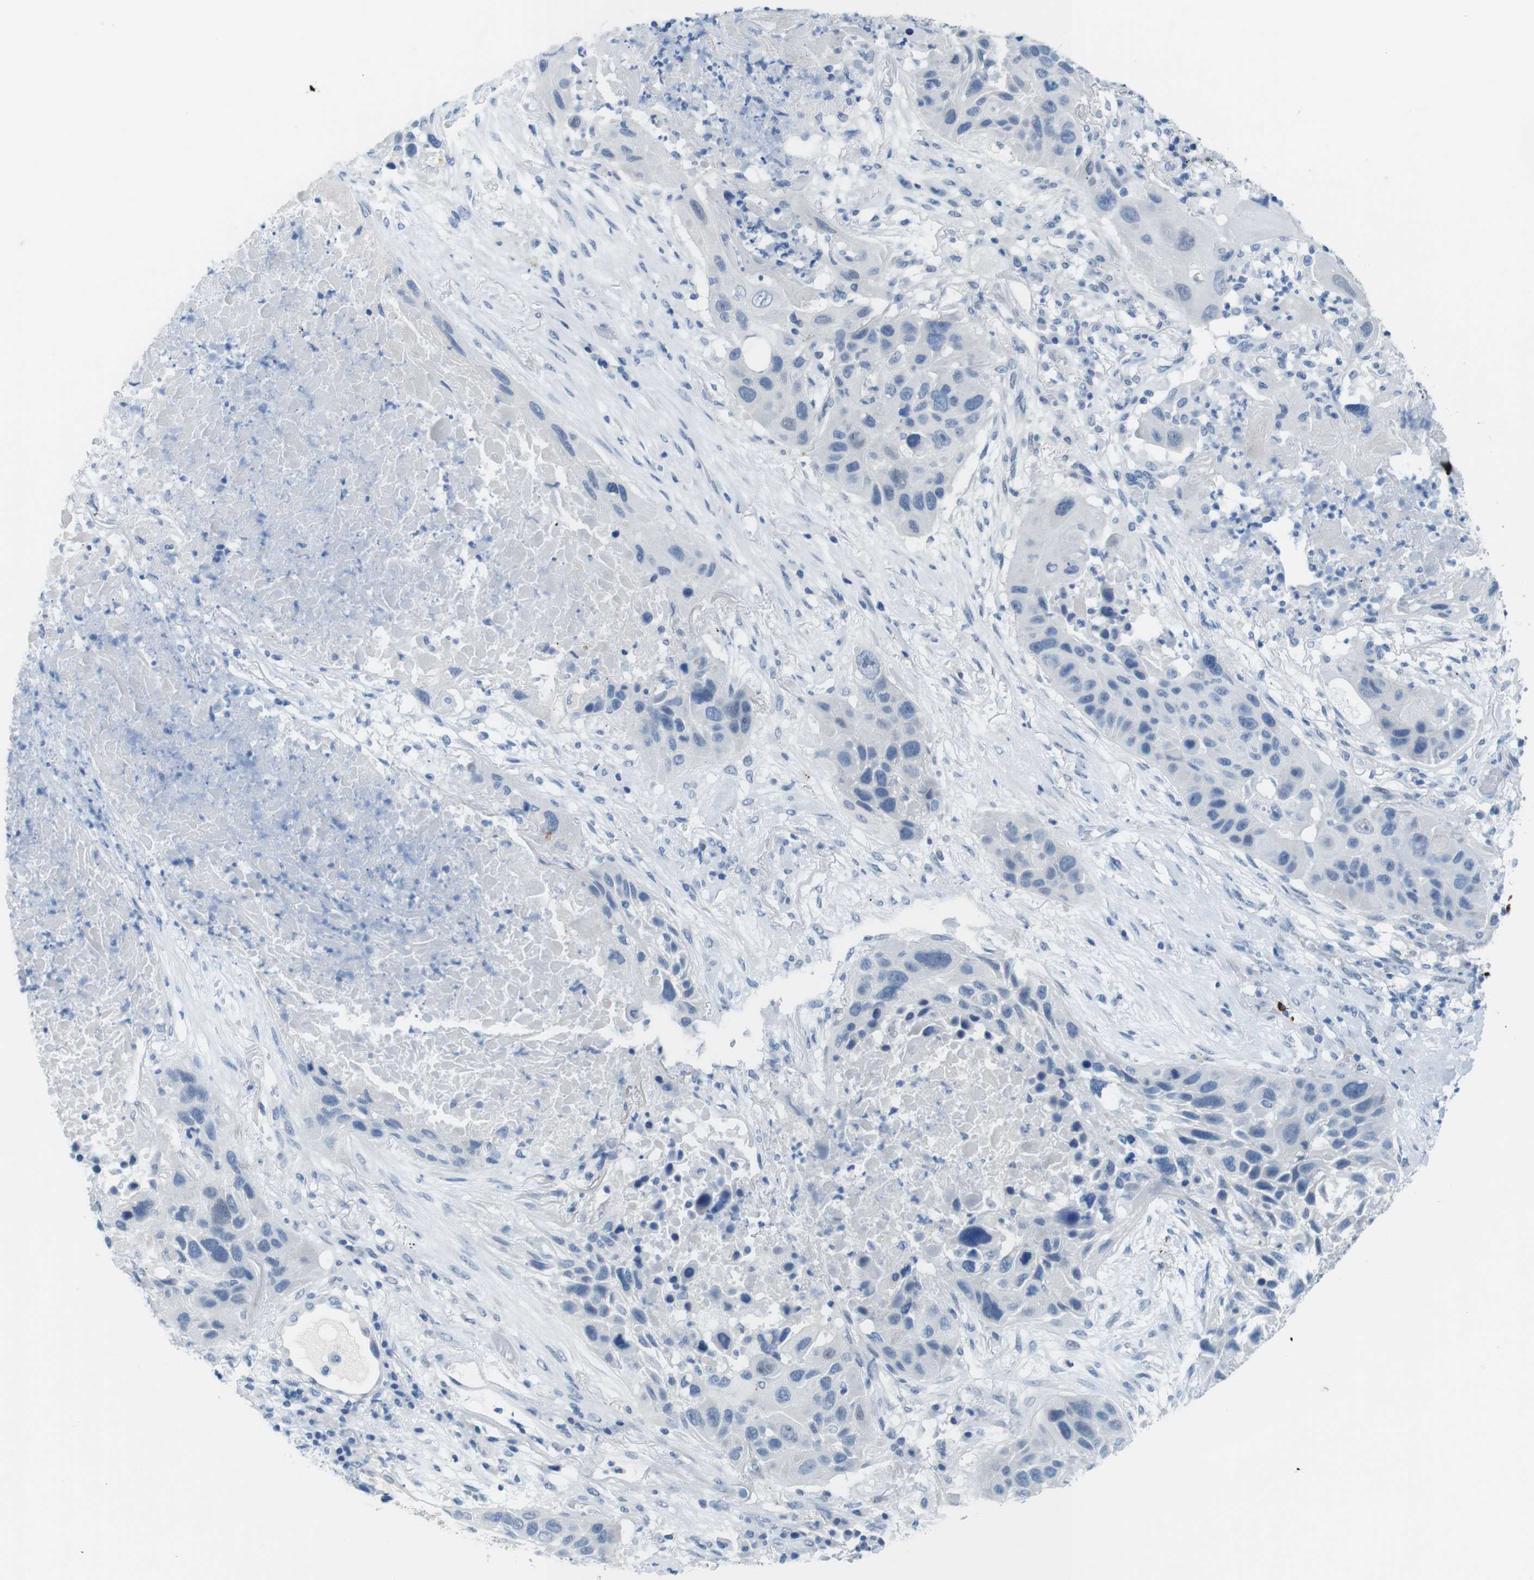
{"staining": {"intensity": "negative", "quantity": "none", "location": "none"}, "tissue": "lung cancer", "cell_type": "Tumor cells", "image_type": "cancer", "snomed": [{"axis": "morphology", "description": "Squamous cell carcinoma, NOS"}, {"axis": "topography", "description": "Lung"}], "caption": "This histopathology image is of lung cancer stained with IHC to label a protein in brown with the nuclei are counter-stained blue. There is no expression in tumor cells. (Immunohistochemistry, brightfield microscopy, high magnification).", "gene": "OPN1SW", "patient": {"sex": "male", "age": 57}}